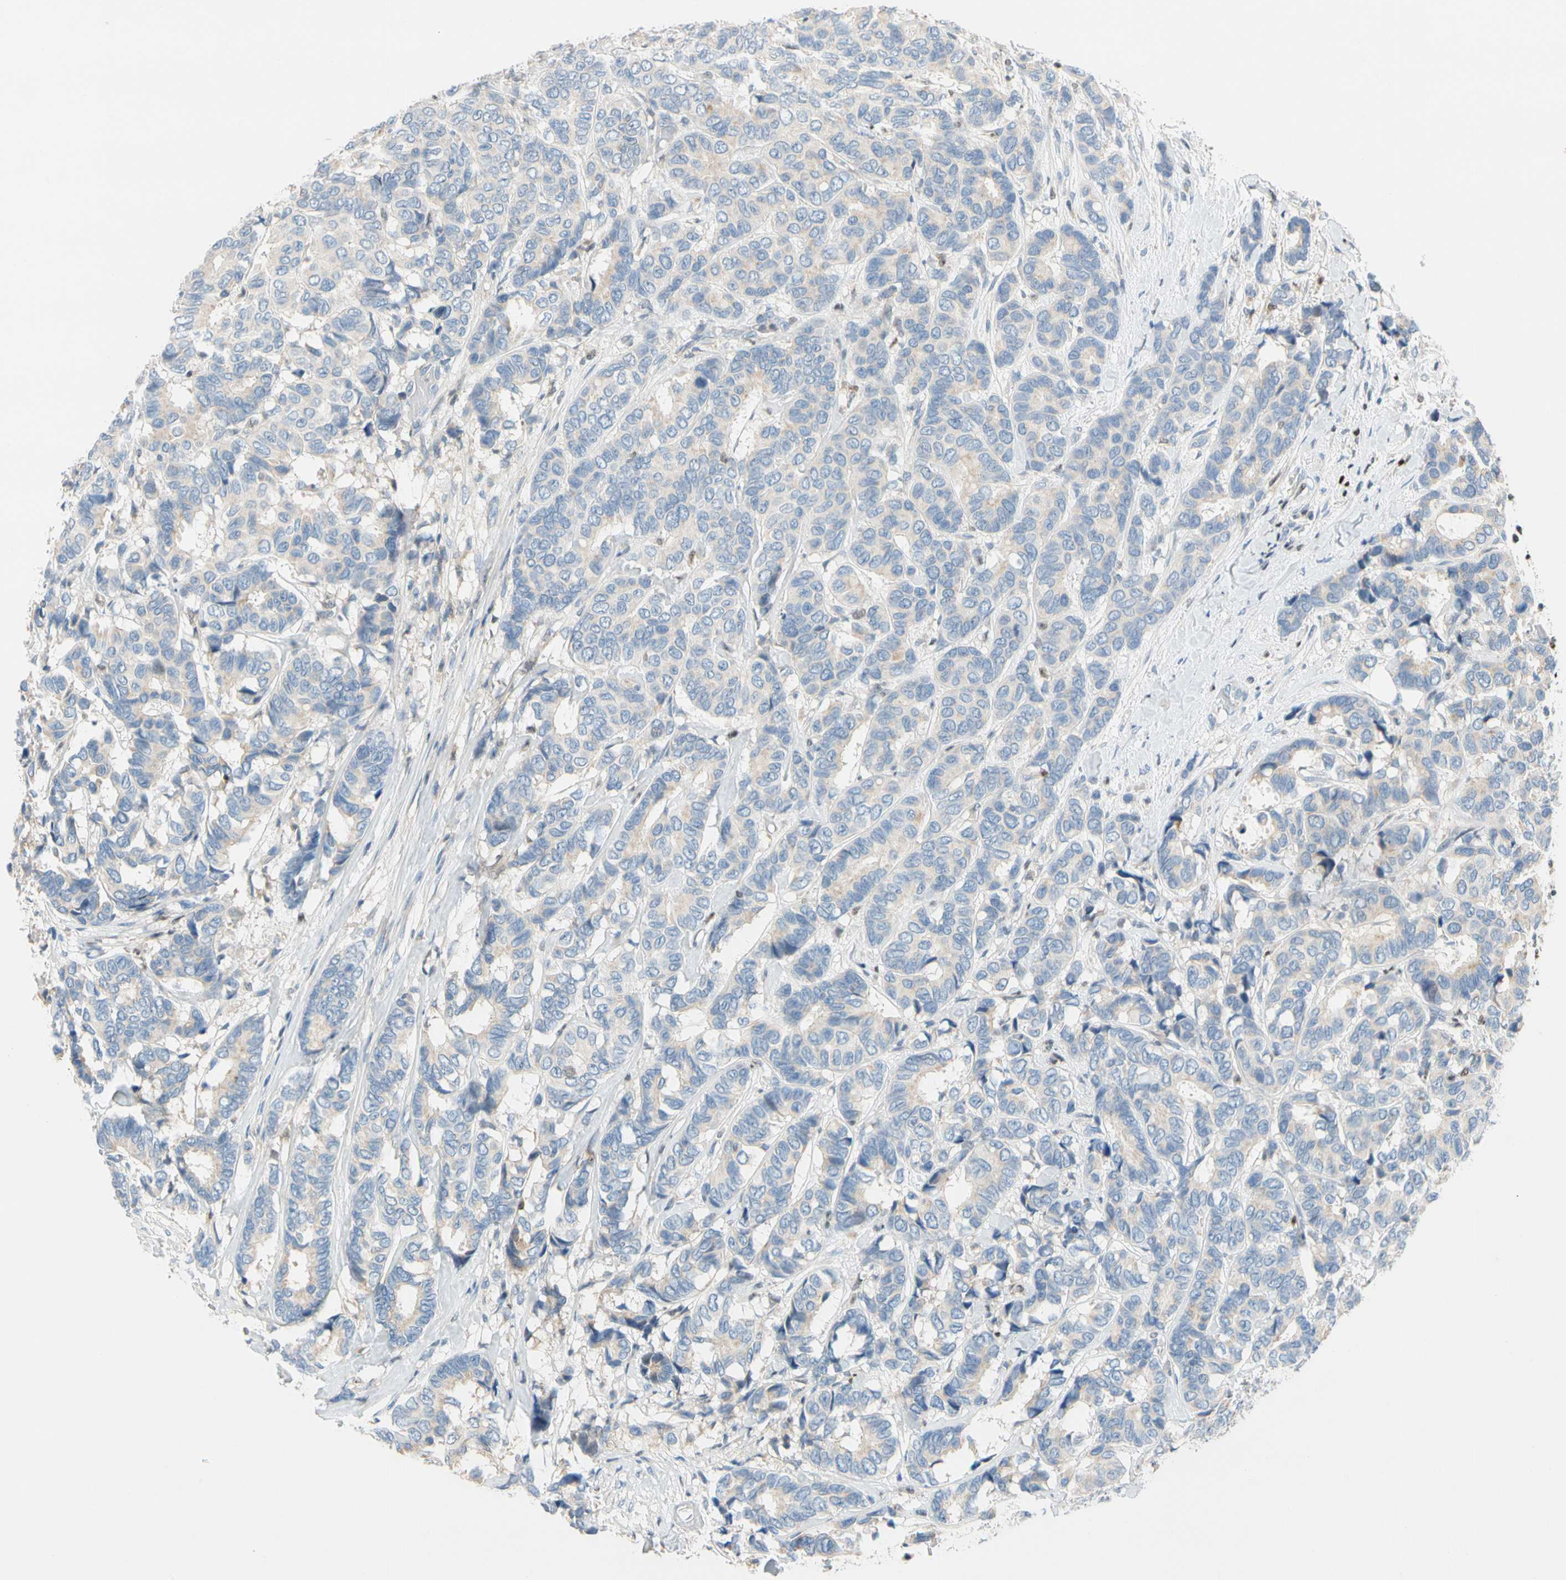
{"staining": {"intensity": "weak", "quantity": "<25%", "location": "cytoplasmic/membranous"}, "tissue": "breast cancer", "cell_type": "Tumor cells", "image_type": "cancer", "snomed": [{"axis": "morphology", "description": "Duct carcinoma"}, {"axis": "topography", "description": "Breast"}], "caption": "Protein analysis of breast cancer exhibits no significant positivity in tumor cells. (DAB IHC with hematoxylin counter stain).", "gene": "SP140", "patient": {"sex": "female", "age": 87}}